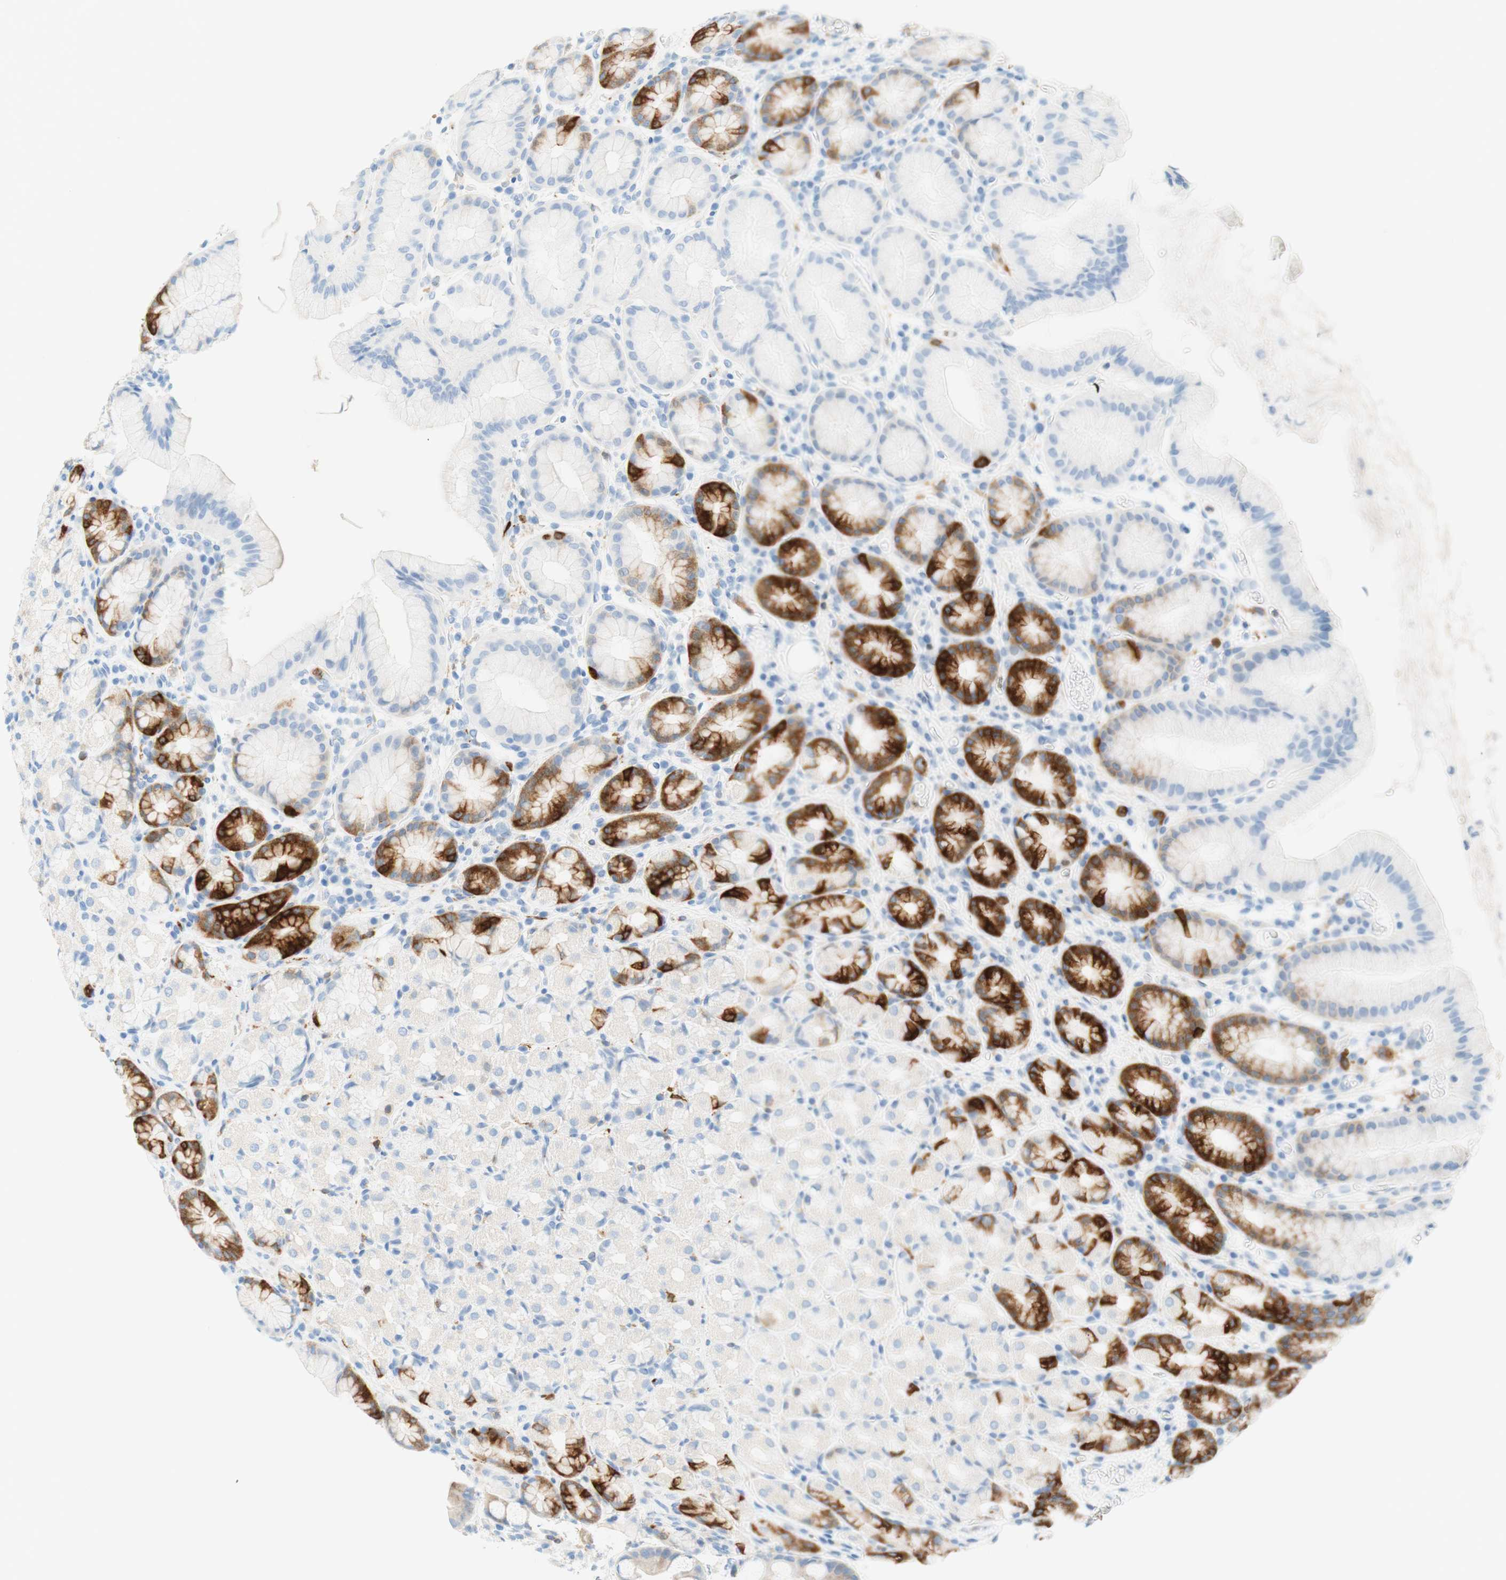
{"staining": {"intensity": "strong", "quantity": "<25%", "location": "cytoplasmic/membranous"}, "tissue": "stomach", "cell_type": "Glandular cells", "image_type": "normal", "snomed": [{"axis": "morphology", "description": "Normal tissue, NOS"}, {"axis": "topography", "description": "Stomach, upper"}], "caption": "Human stomach stained for a protein (brown) shows strong cytoplasmic/membranous positive staining in approximately <25% of glandular cells.", "gene": "STMN1", "patient": {"sex": "male", "age": 68}}